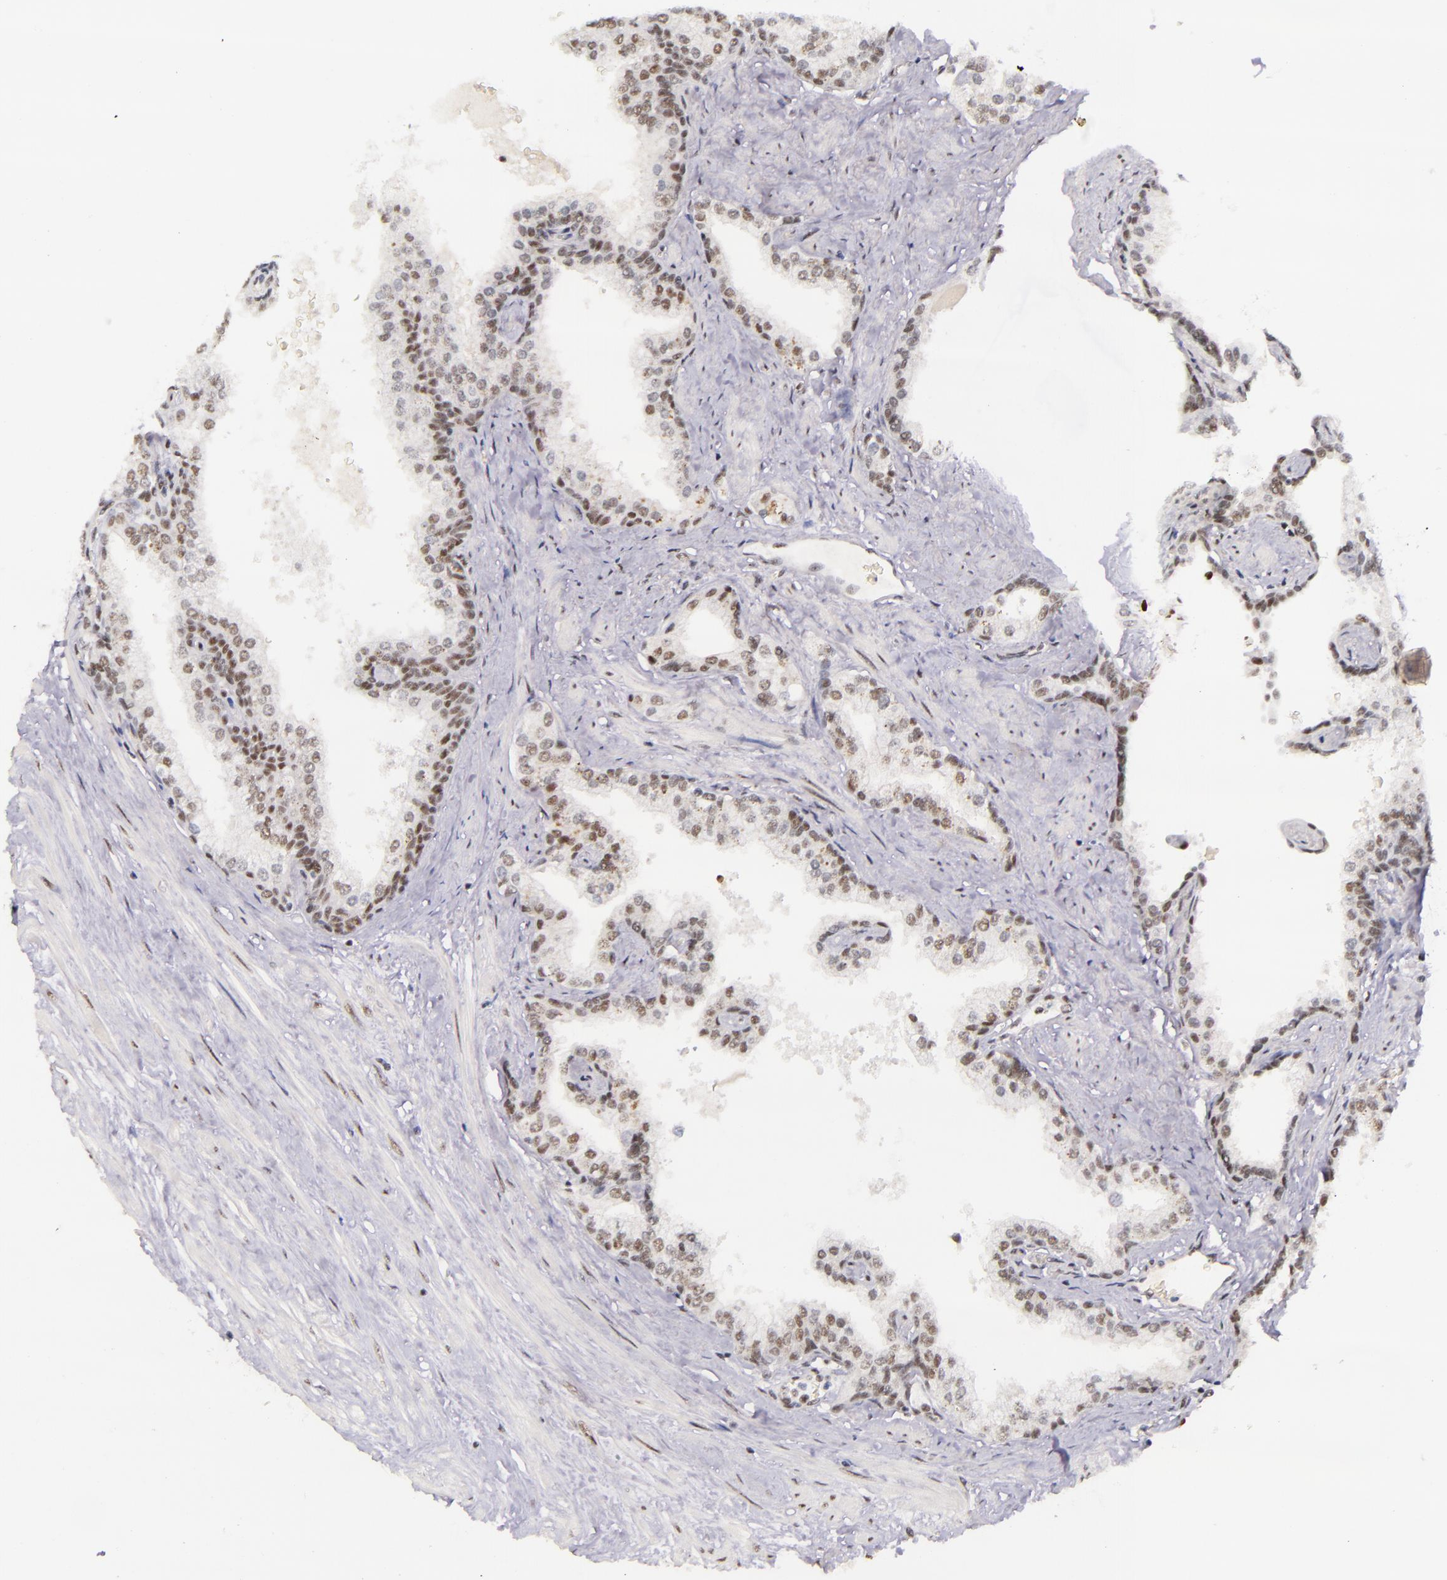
{"staining": {"intensity": "strong", "quantity": ">75%", "location": "nuclear"}, "tissue": "prostate", "cell_type": "Glandular cells", "image_type": "normal", "snomed": [{"axis": "morphology", "description": "Normal tissue, NOS"}, {"axis": "topography", "description": "Prostate"}], "caption": "DAB (3,3'-diaminobenzidine) immunohistochemical staining of unremarkable human prostate shows strong nuclear protein expression in about >75% of glandular cells. (DAB = brown stain, brightfield microscopy at high magnification).", "gene": "GPKOW", "patient": {"sex": "male", "age": 60}}